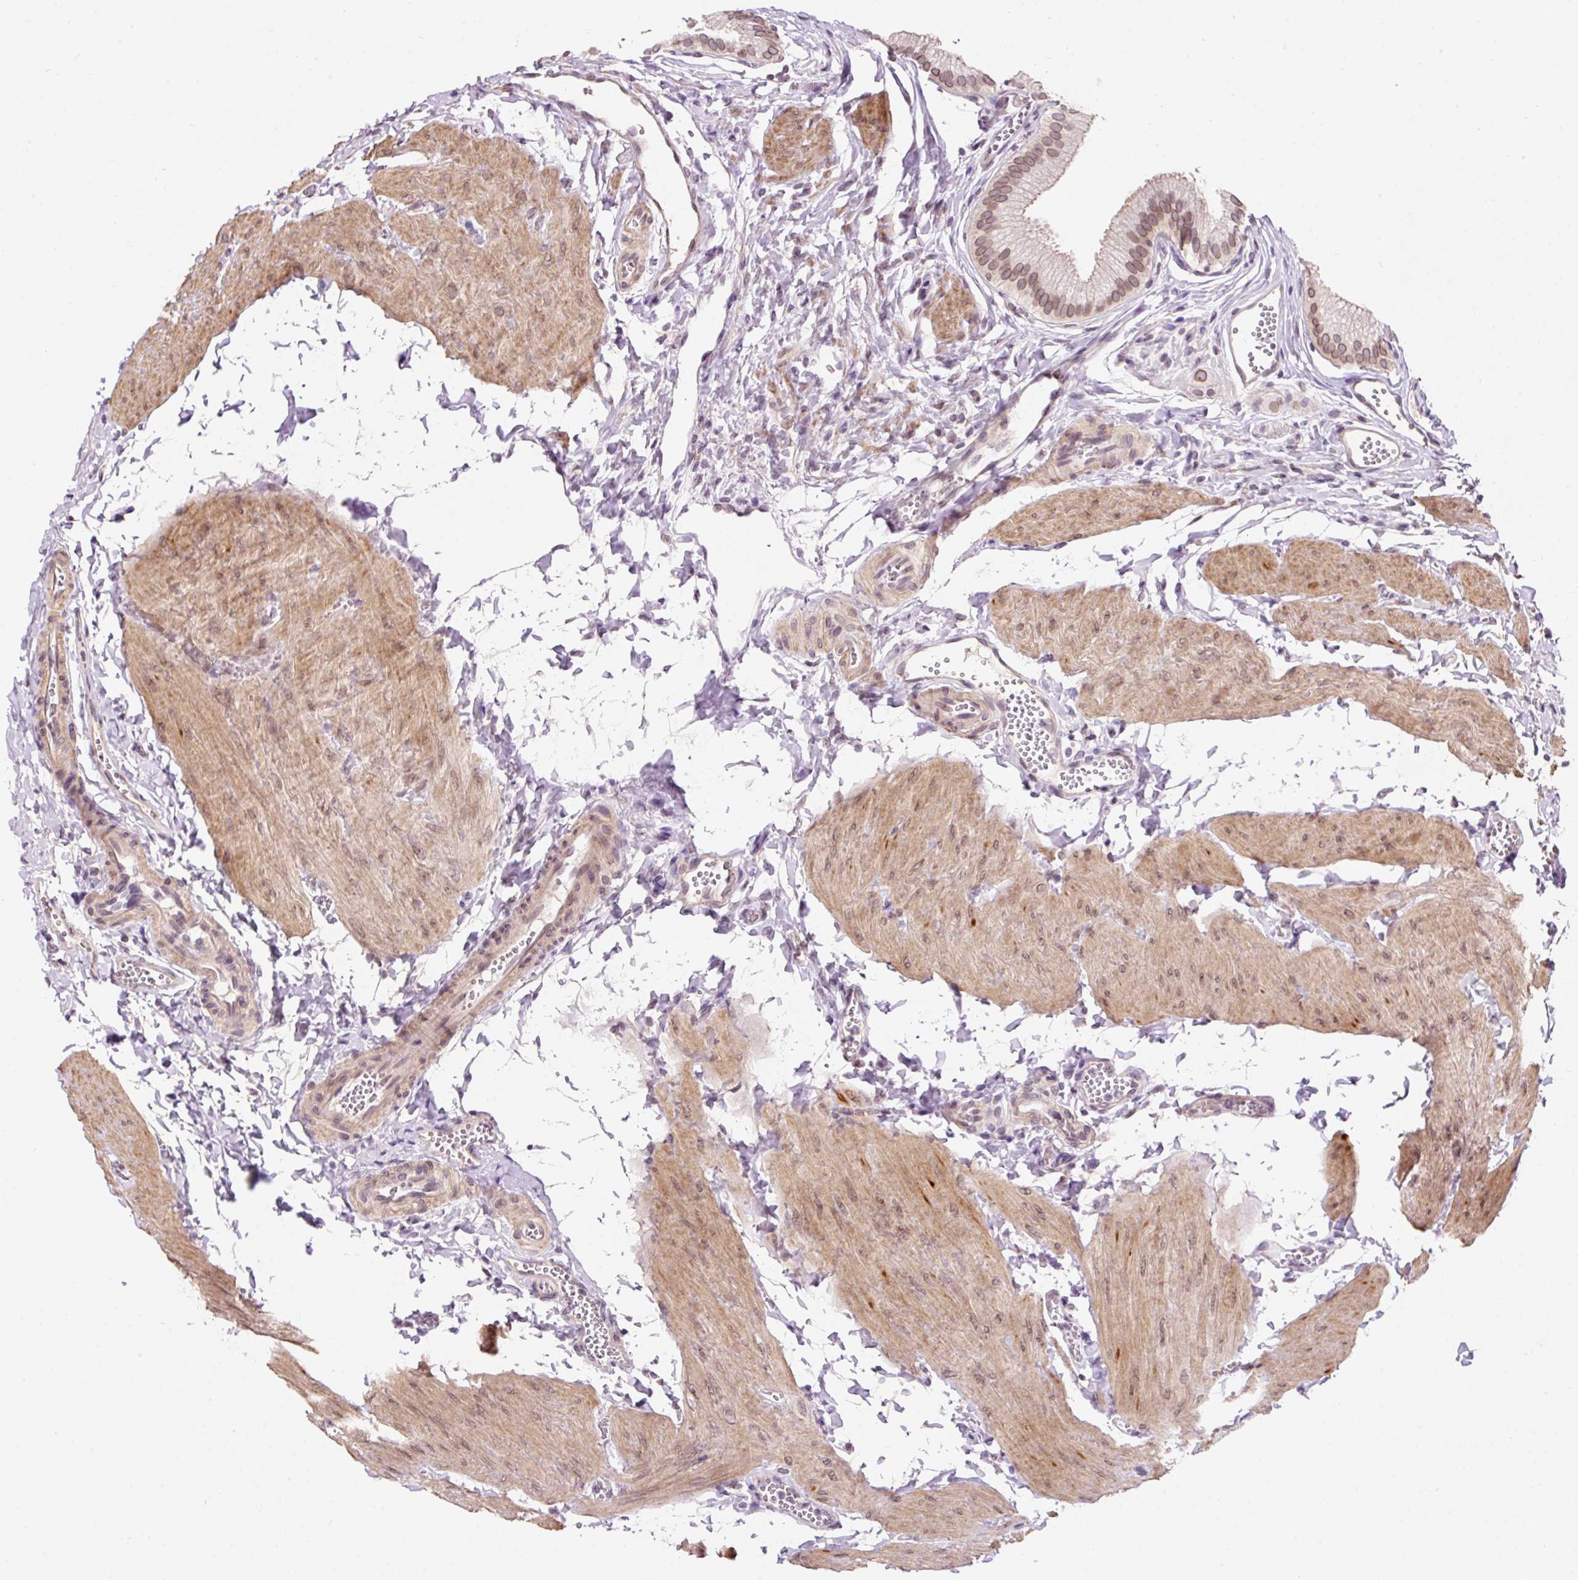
{"staining": {"intensity": "moderate", "quantity": ">75%", "location": "cytoplasmic/membranous,nuclear"}, "tissue": "gallbladder", "cell_type": "Glandular cells", "image_type": "normal", "snomed": [{"axis": "morphology", "description": "Normal tissue, NOS"}, {"axis": "topography", "description": "Gallbladder"}, {"axis": "topography", "description": "Peripheral nerve tissue"}], "caption": "Glandular cells reveal moderate cytoplasmic/membranous,nuclear positivity in about >75% of cells in benign gallbladder.", "gene": "ZNF610", "patient": {"sex": "male", "age": 17}}